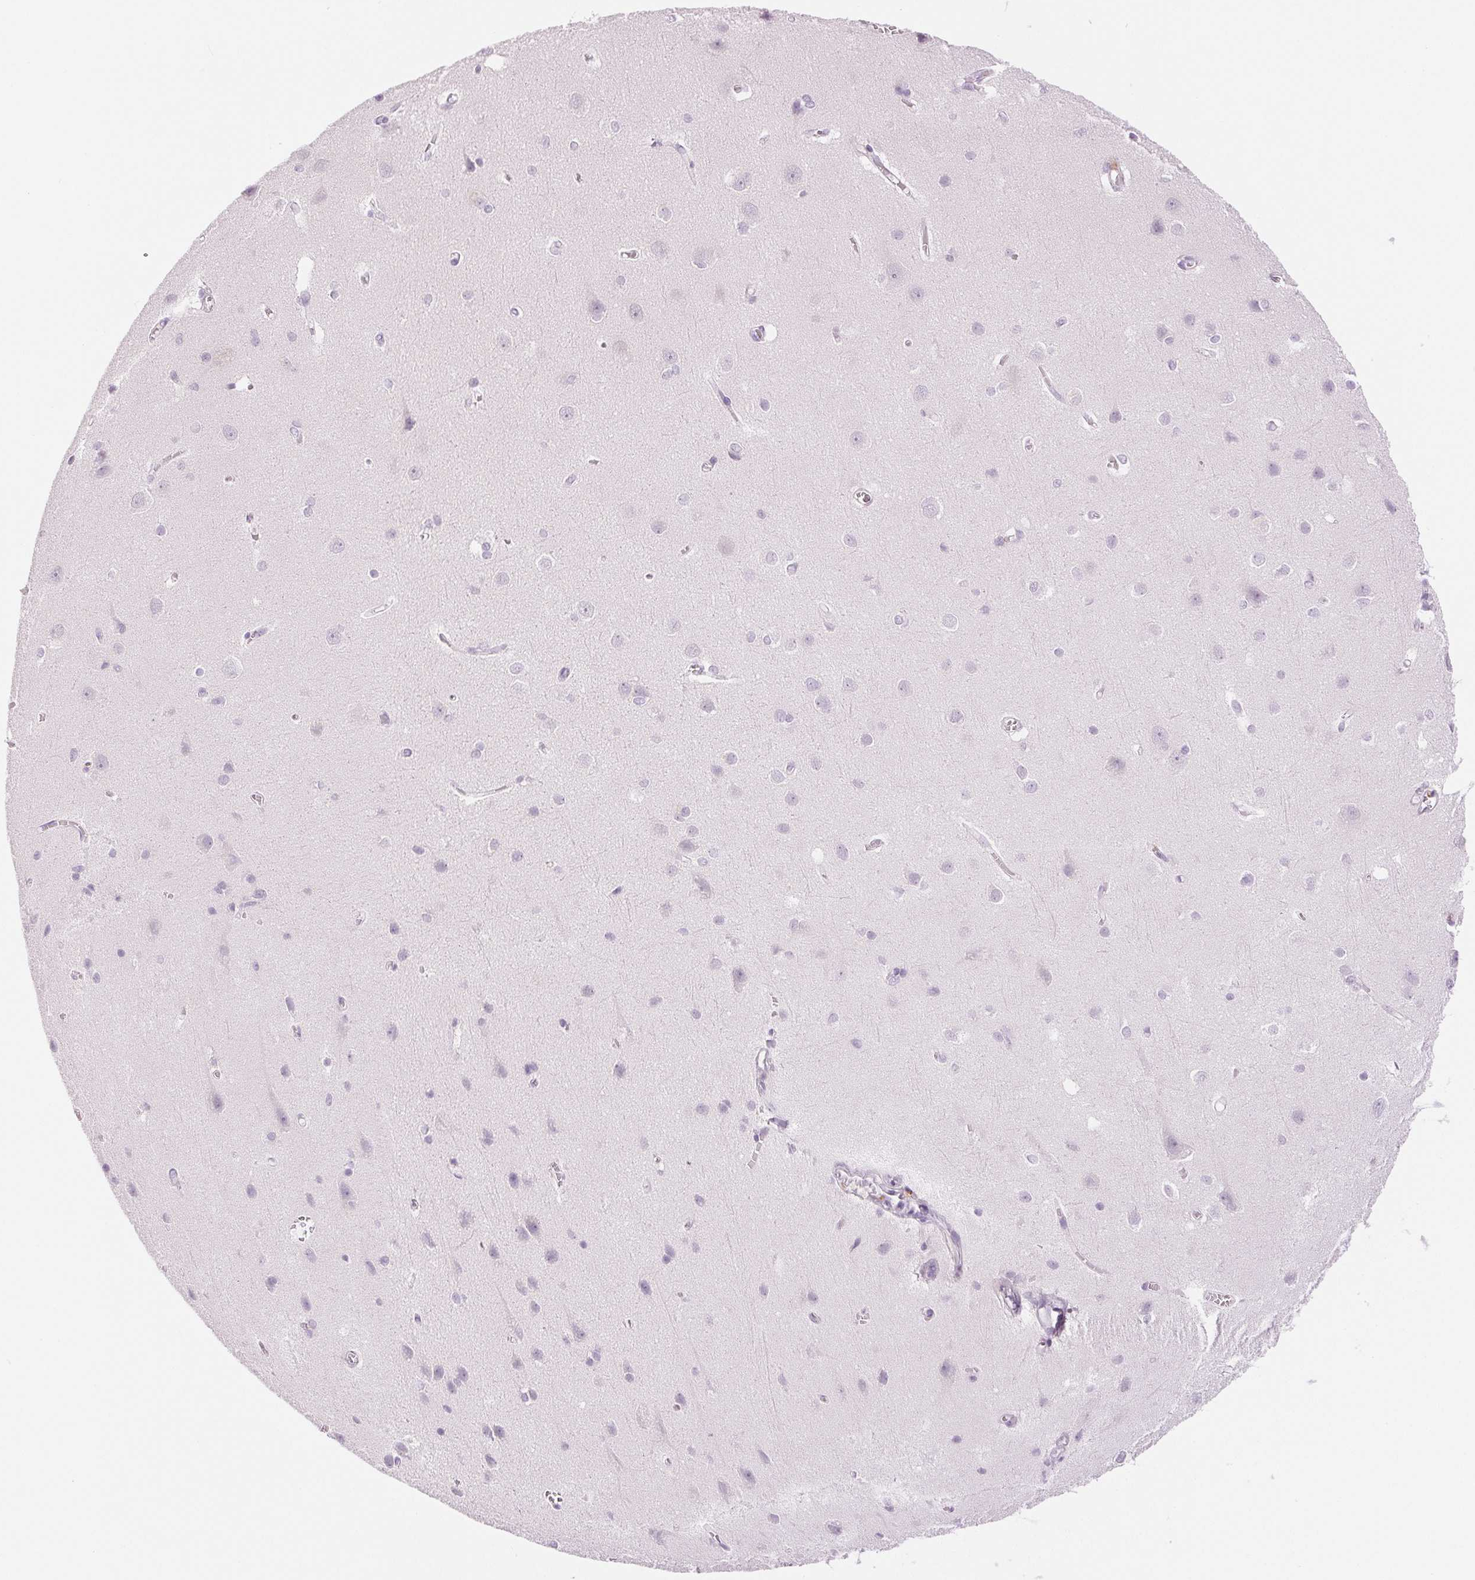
{"staining": {"intensity": "negative", "quantity": "none", "location": "none"}, "tissue": "cerebral cortex", "cell_type": "Endothelial cells", "image_type": "normal", "snomed": [{"axis": "morphology", "description": "Normal tissue, NOS"}, {"axis": "topography", "description": "Cerebral cortex"}], "caption": "Immunohistochemistry histopathology image of unremarkable cerebral cortex: cerebral cortex stained with DAB (3,3'-diaminobenzidine) displays no significant protein positivity in endothelial cells. Brightfield microscopy of immunohistochemistry stained with DAB (brown) and hematoxylin (blue), captured at high magnification.", "gene": "SLC5A2", "patient": {"sex": "male", "age": 37}}